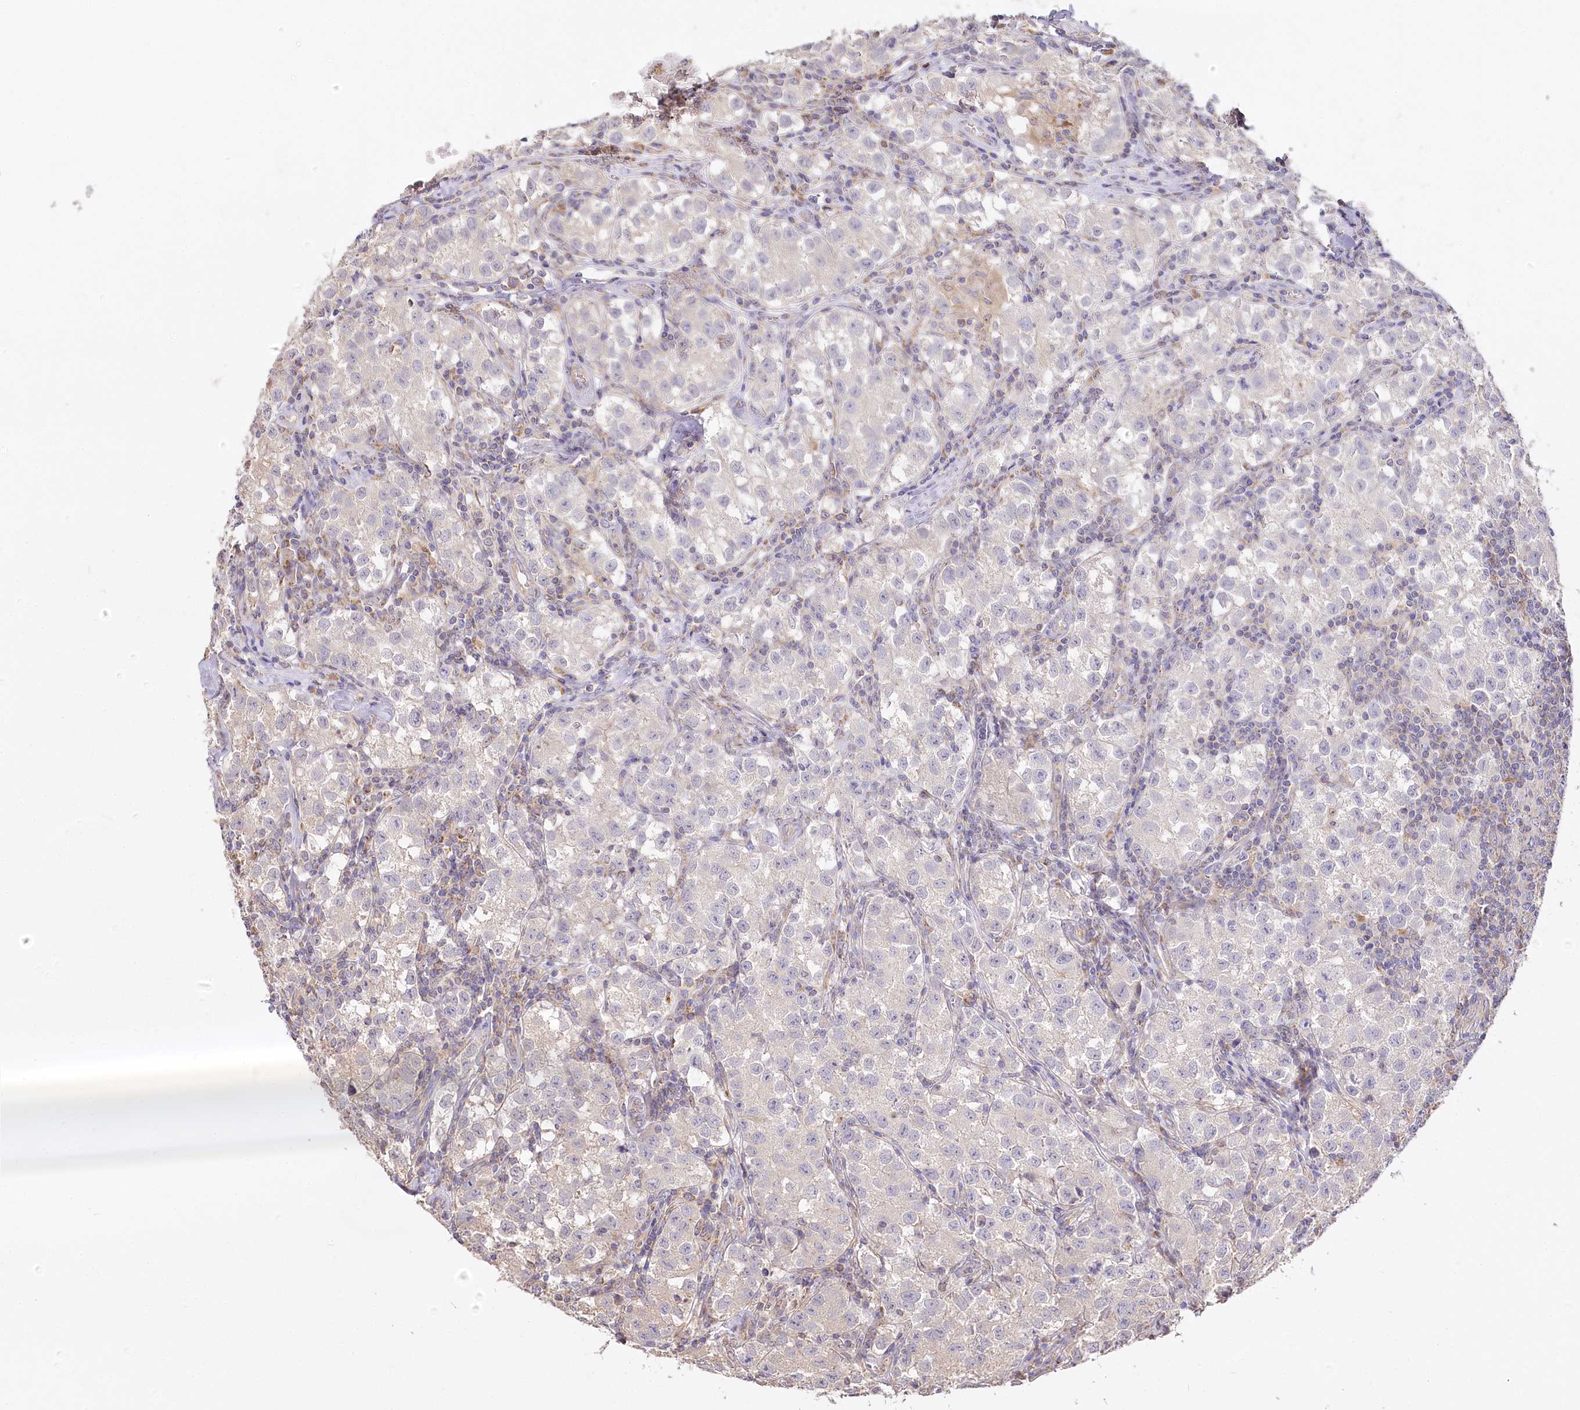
{"staining": {"intensity": "negative", "quantity": "none", "location": "none"}, "tissue": "testis cancer", "cell_type": "Tumor cells", "image_type": "cancer", "snomed": [{"axis": "morphology", "description": "Seminoma, NOS"}, {"axis": "morphology", "description": "Carcinoma, Embryonal, NOS"}, {"axis": "topography", "description": "Testis"}], "caption": "This is an IHC image of human embryonal carcinoma (testis). There is no positivity in tumor cells.", "gene": "ZNF226", "patient": {"sex": "male", "age": 43}}